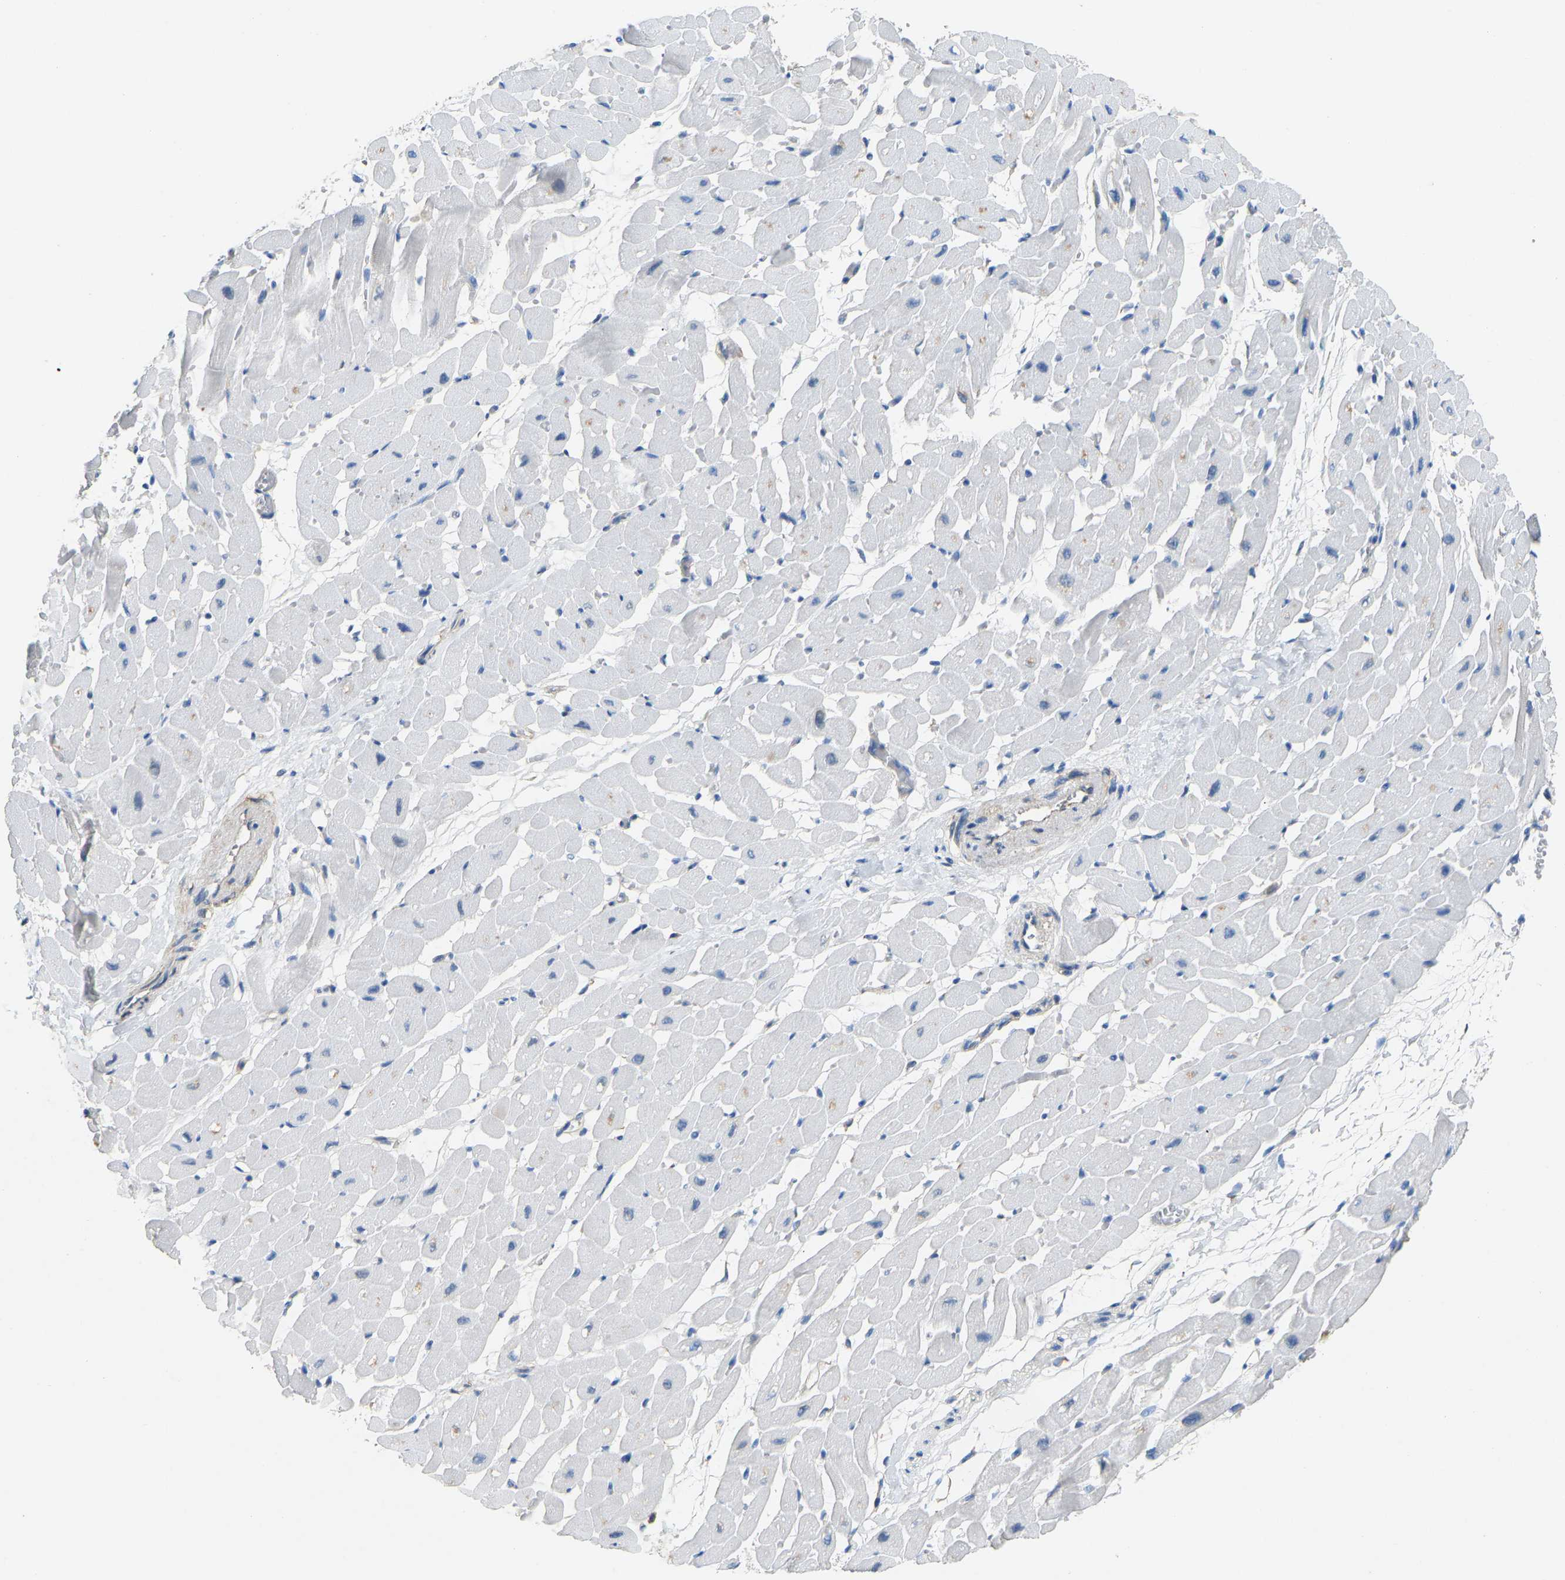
{"staining": {"intensity": "moderate", "quantity": "<25%", "location": "cytoplasmic/membranous"}, "tissue": "heart muscle", "cell_type": "Cardiomyocytes", "image_type": "normal", "snomed": [{"axis": "morphology", "description": "Normal tissue, NOS"}, {"axis": "topography", "description": "Heart"}], "caption": "About <25% of cardiomyocytes in normal human heart muscle demonstrate moderate cytoplasmic/membranous protein expression as visualized by brown immunohistochemical staining.", "gene": "TECTA", "patient": {"sex": "male", "age": 45}}